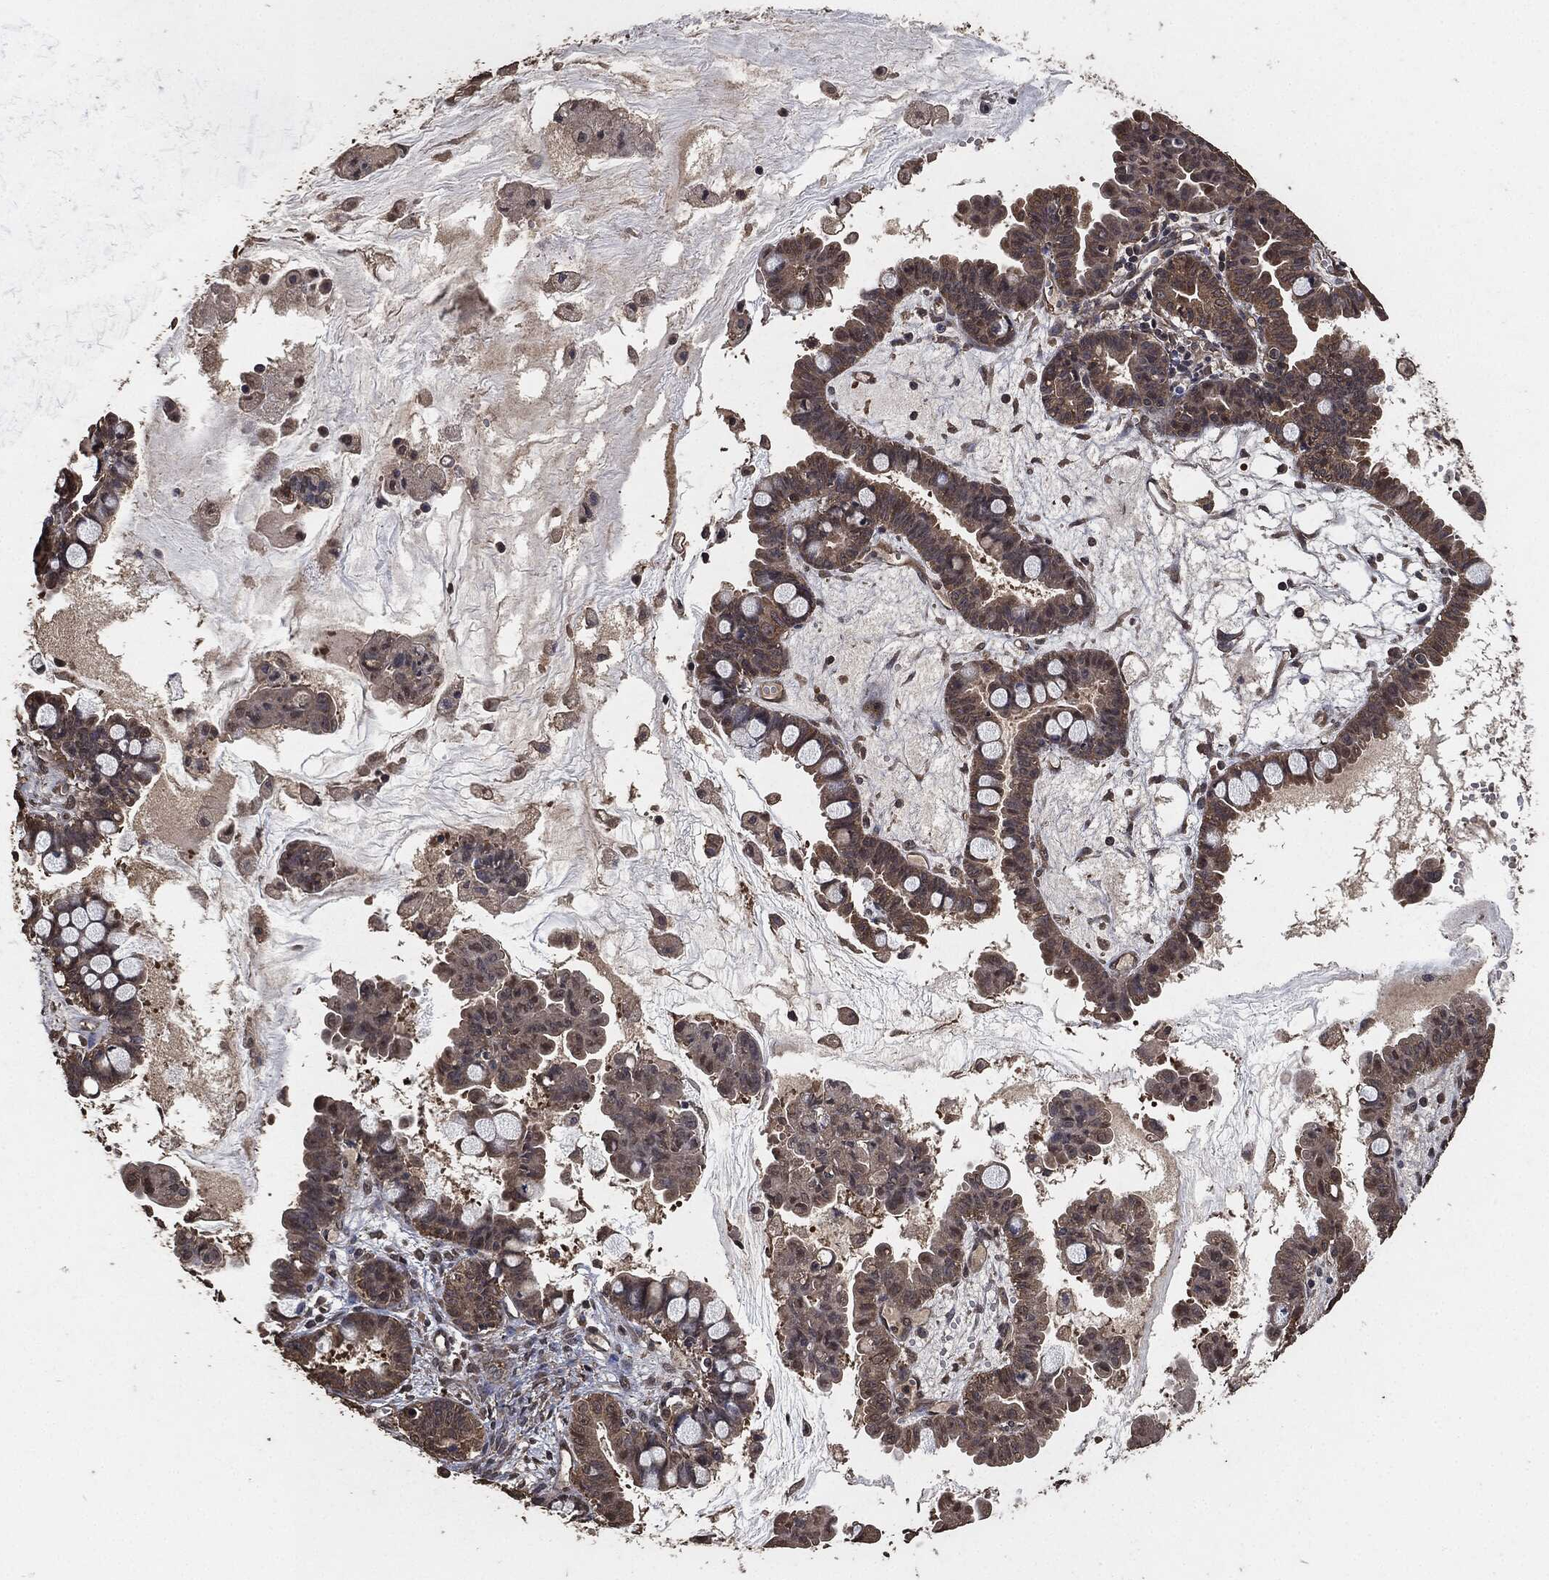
{"staining": {"intensity": "weak", "quantity": ">75%", "location": "cytoplasmic/membranous"}, "tissue": "ovarian cancer", "cell_type": "Tumor cells", "image_type": "cancer", "snomed": [{"axis": "morphology", "description": "Cystadenocarcinoma, mucinous, NOS"}, {"axis": "topography", "description": "Ovary"}], "caption": "Immunohistochemistry (IHC) image of neoplastic tissue: mucinous cystadenocarcinoma (ovarian) stained using immunohistochemistry (IHC) demonstrates low levels of weak protein expression localized specifically in the cytoplasmic/membranous of tumor cells, appearing as a cytoplasmic/membranous brown color.", "gene": "AKT1S1", "patient": {"sex": "female", "age": 63}}